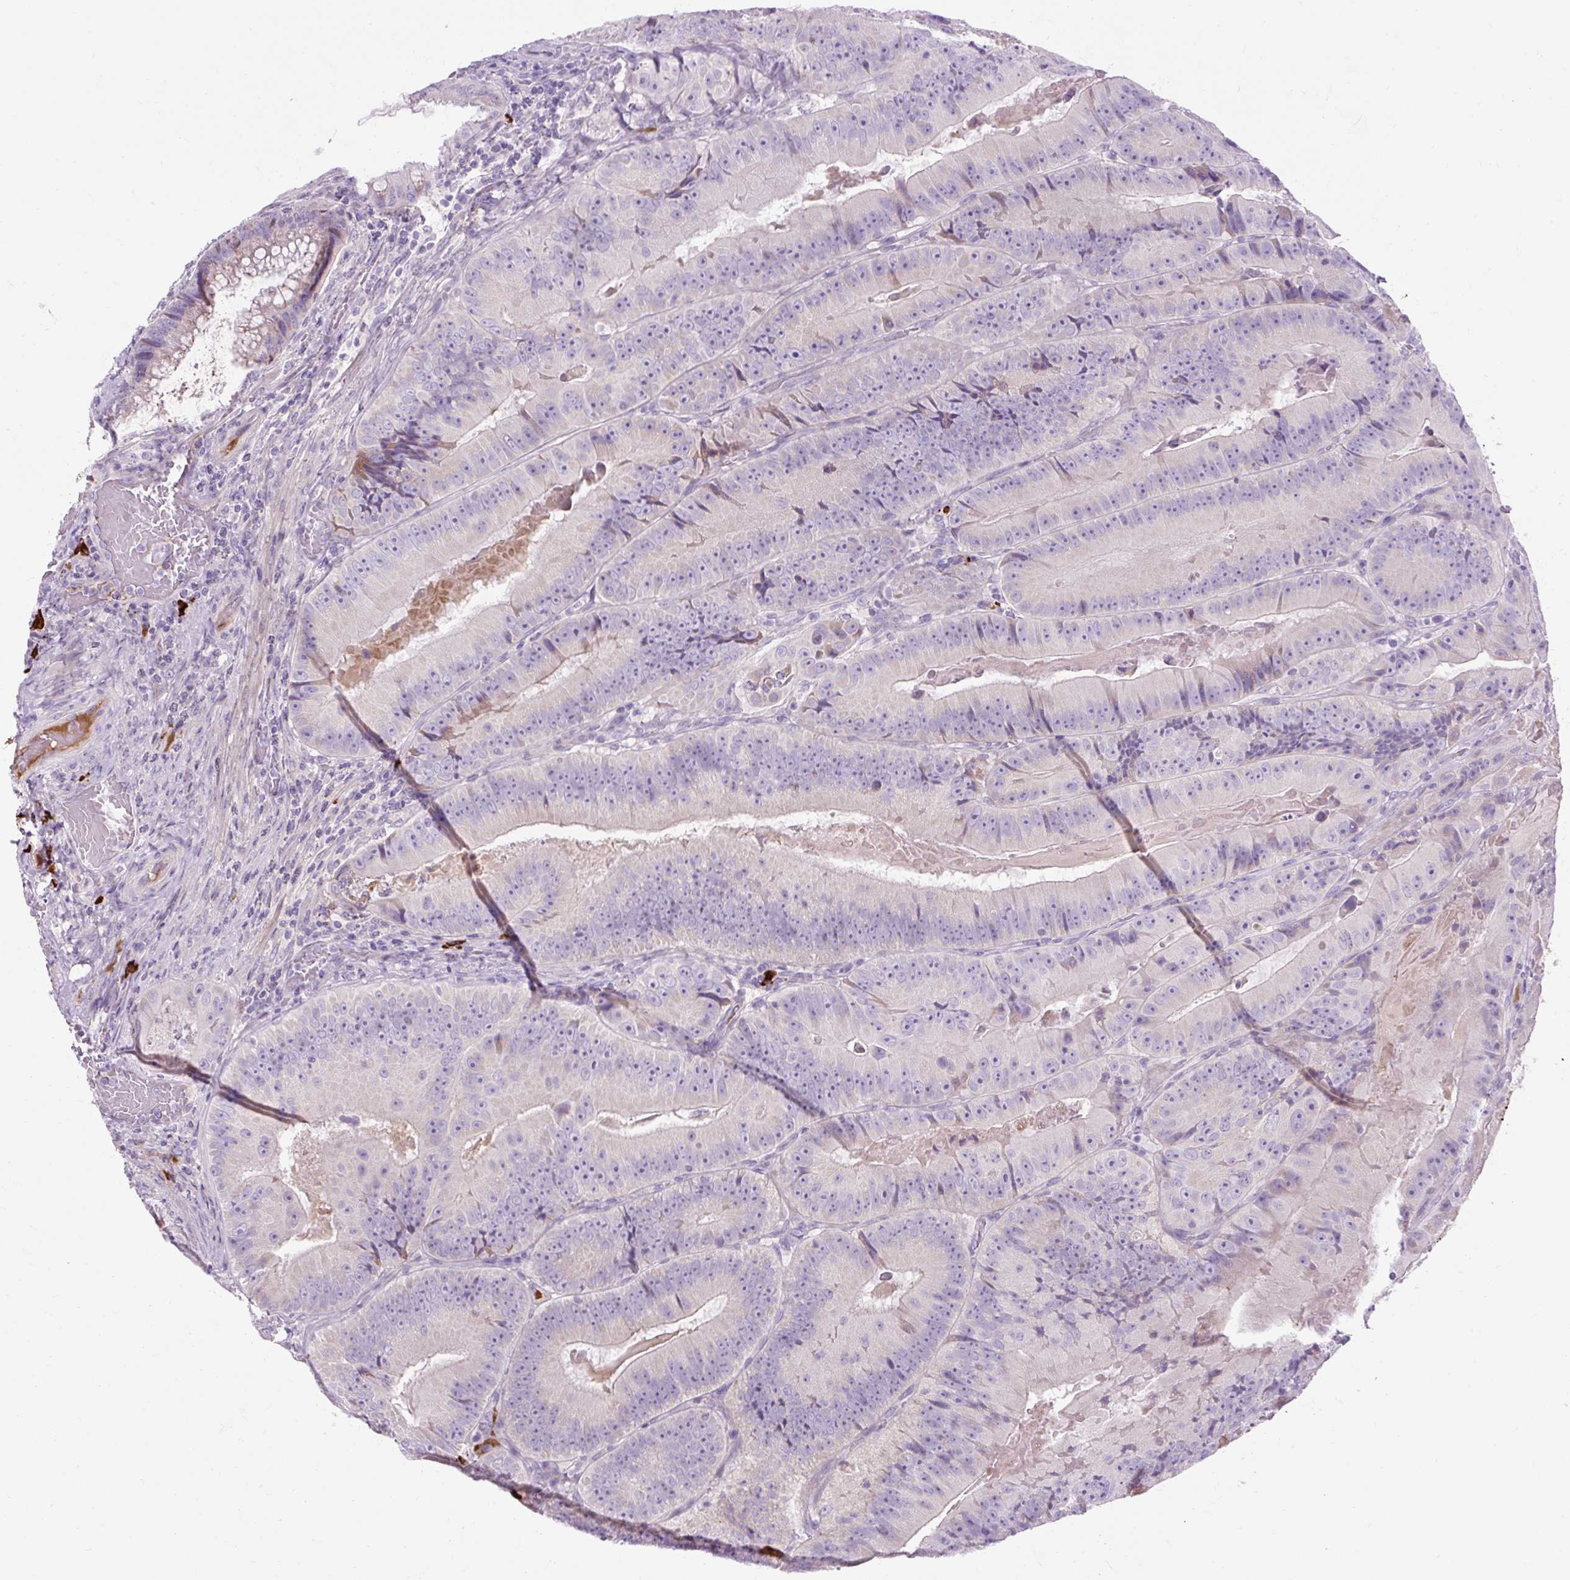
{"staining": {"intensity": "negative", "quantity": "none", "location": "none"}, "tissue": "colorectal cancer", "cell_type": "Tumor cells", "image_type": "cancer", "snomed": [{"axis": "morphology", "description": "Adenocarcinoma, NOS"}, {"axis": "topography", "description": "Colon"}], "caption": "A high-resolution image shows IHC staining of colorectal adenocarcinoma, which reveals no significant staining in tumor cells.", "gene": "ARRDC2", "patient": {"sex": "female", "age": 86}}